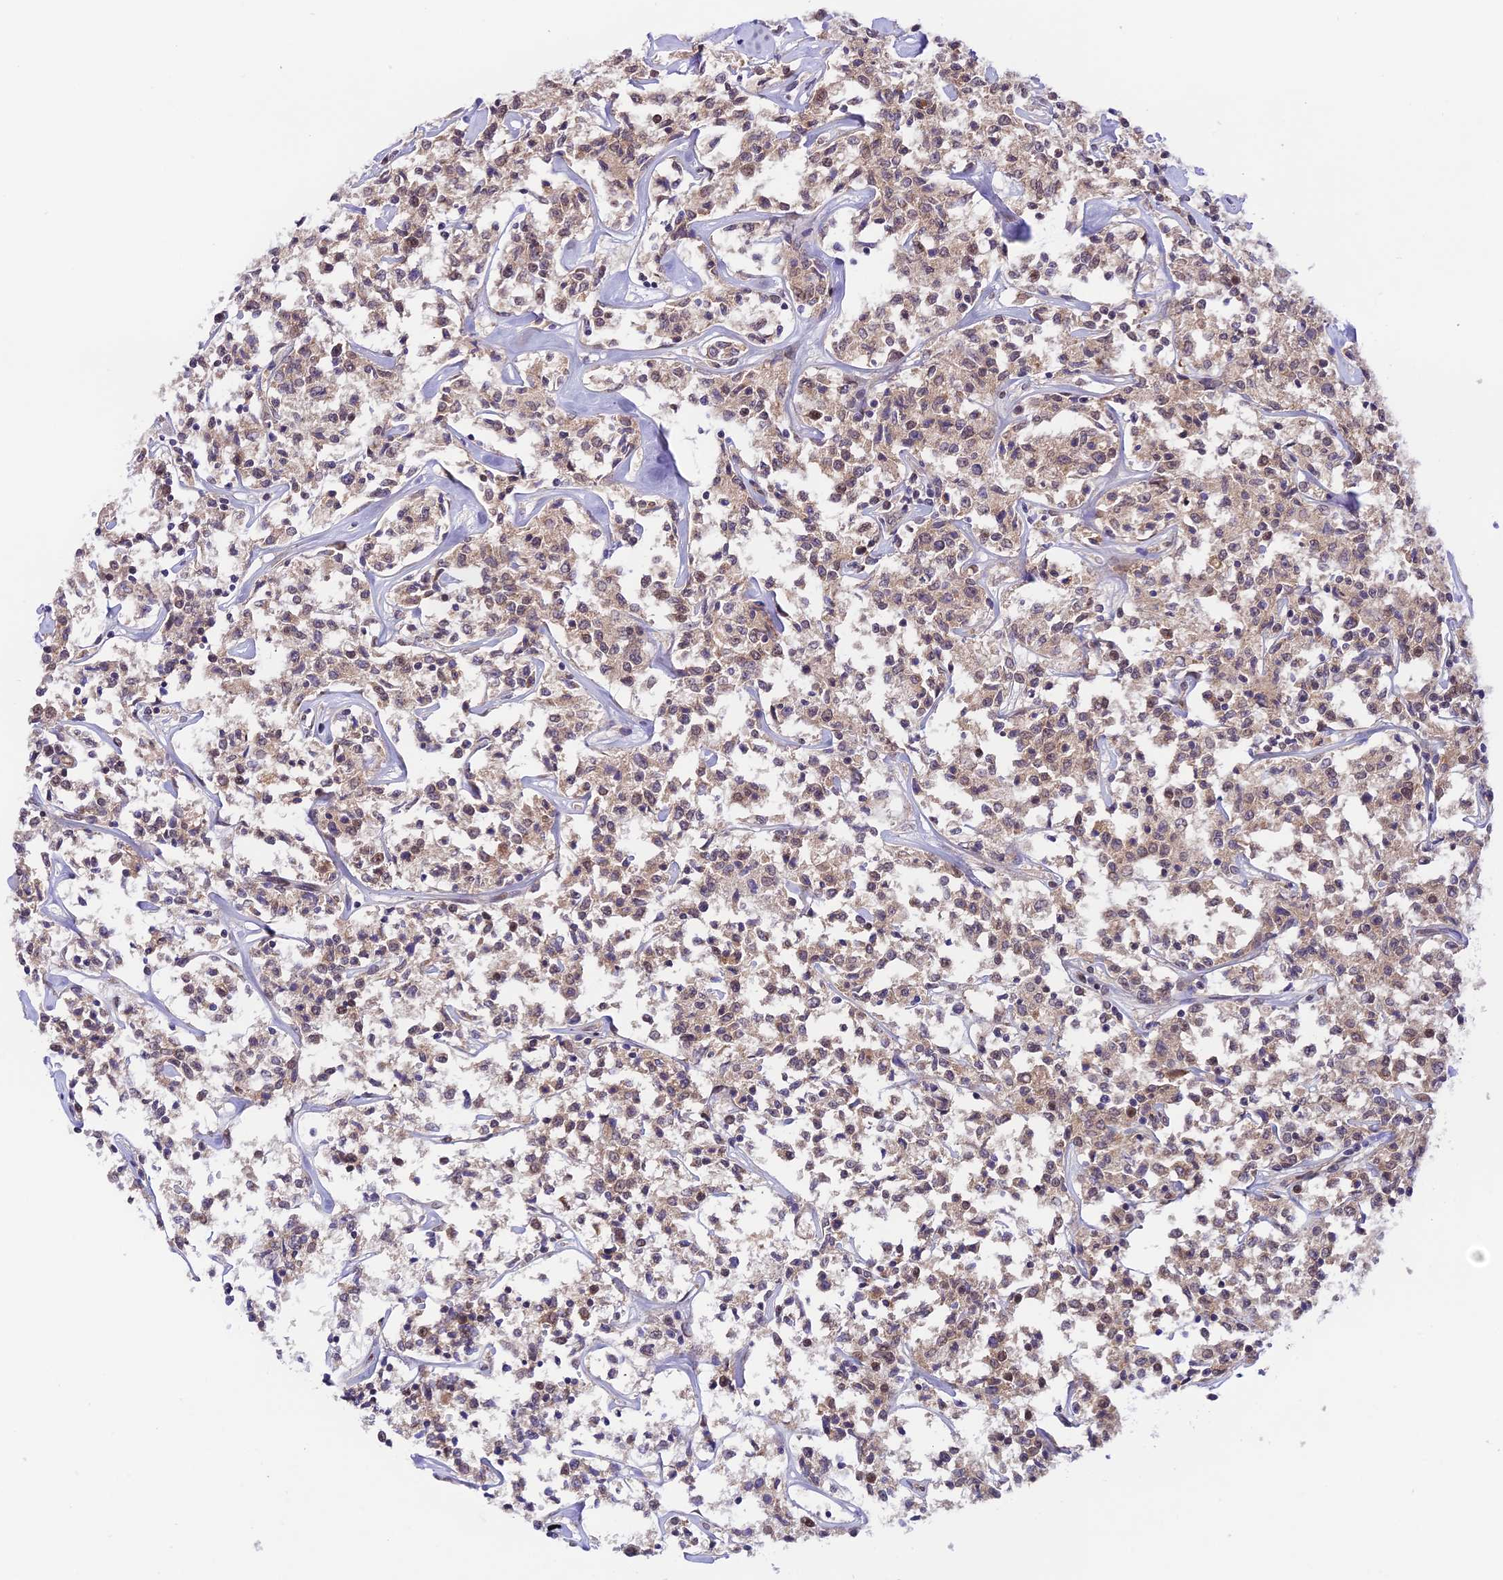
{"staining": {"intensity": "weak", "quantity": "25%-75%", "location": "cytoplasmic/membranous"}, "tissue": "lymphoma", "cell_type": "Tumor cells", "image_type": "cancer", "snomed": [{"axis": "morphology", "description": "Malignant lymphoma, non-Hodgkin's type, Low grade"}, {"axis": "topography", "description": "Small intestine"}], "caption": "This photomicrograph demonstrates immunohistochemistry staining of human lymphoma, with low weak cytoplasmic/membranous expression in approximately 25%-75% of tumor cells.", "gene": "TRIM40", "patient": {"sex": "female", "age": 59}}